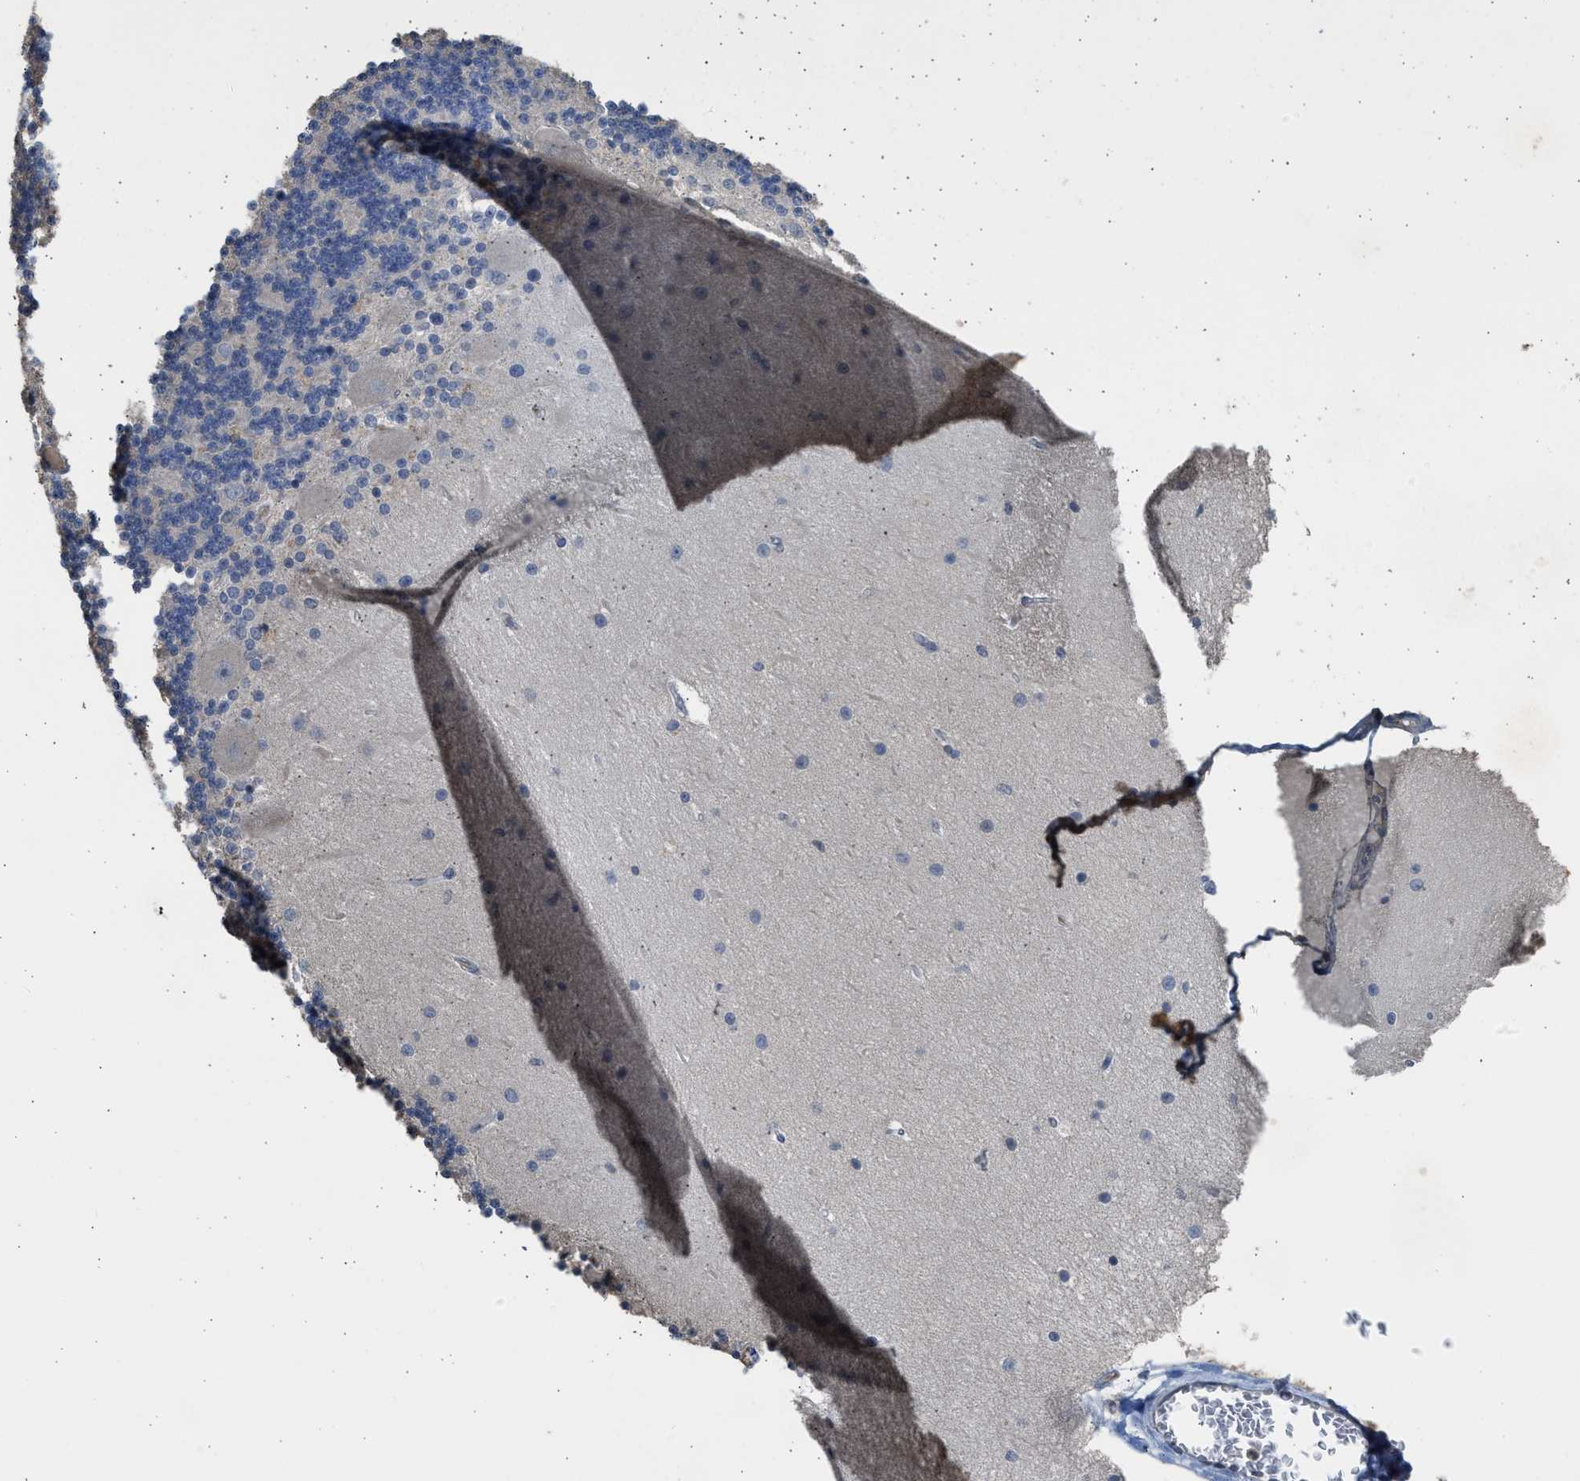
{"staining": {"intensity": "negative", "quantity": "none", "location": "none"}, "tissue": "cerebellum", "cell_type": "Cells in granular layer", "image_type": "normal", "snomed": [{"axis": "morphology", "description": "Normal tissue, NOS"}, {"axis": "topography", "description": "Cerebellum"}], "caption": "IHC histopathology image of unremarkable cerebellum stained for a protein (brown), which demonstrates no expression in cells in granular layer.", "gene": "SULT2A1", "patient": {"sex": "female", "age": 54}}